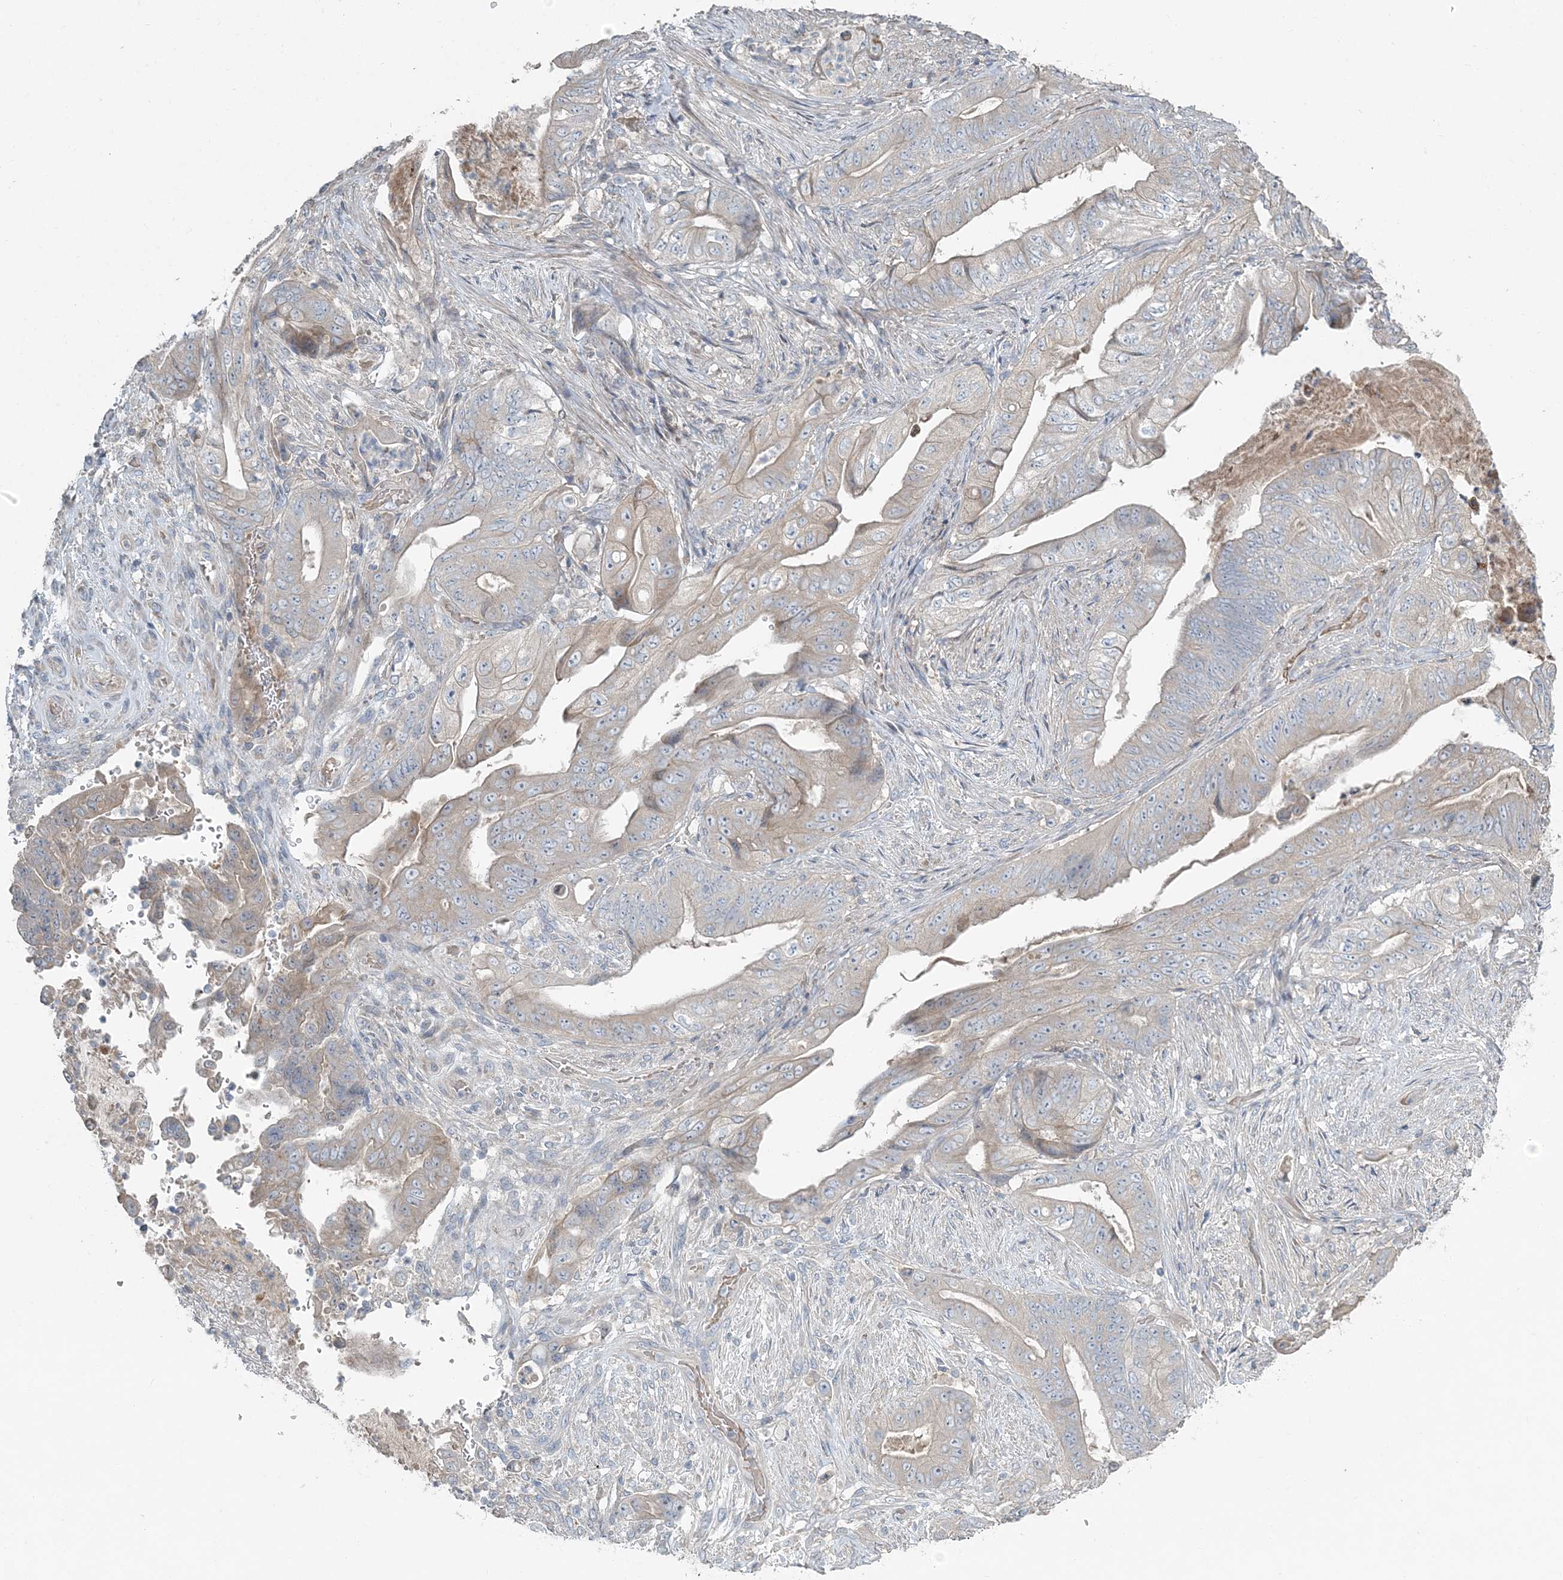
{"staining": {"intensity": "weak", "quantity": "<25%", "location": "cytoplasmic/membranous"}, "tissue": "stomach cancer", "cell_type": "Tumor cells", "image_type": "cancer", "snomed": [{"axis": "morphology", "description": "Adenocarcinoma, NOS"}, {"axis": "topography", "description": "Stomach"}], "caption": "There is no significant staining in tumor cells of stomach cancer. (Immunohistochemistry (ihc), brightfield microscopy, high magnification).", "gene": "SLC4A10", "patient": {"sex": "female", "age": 73}}